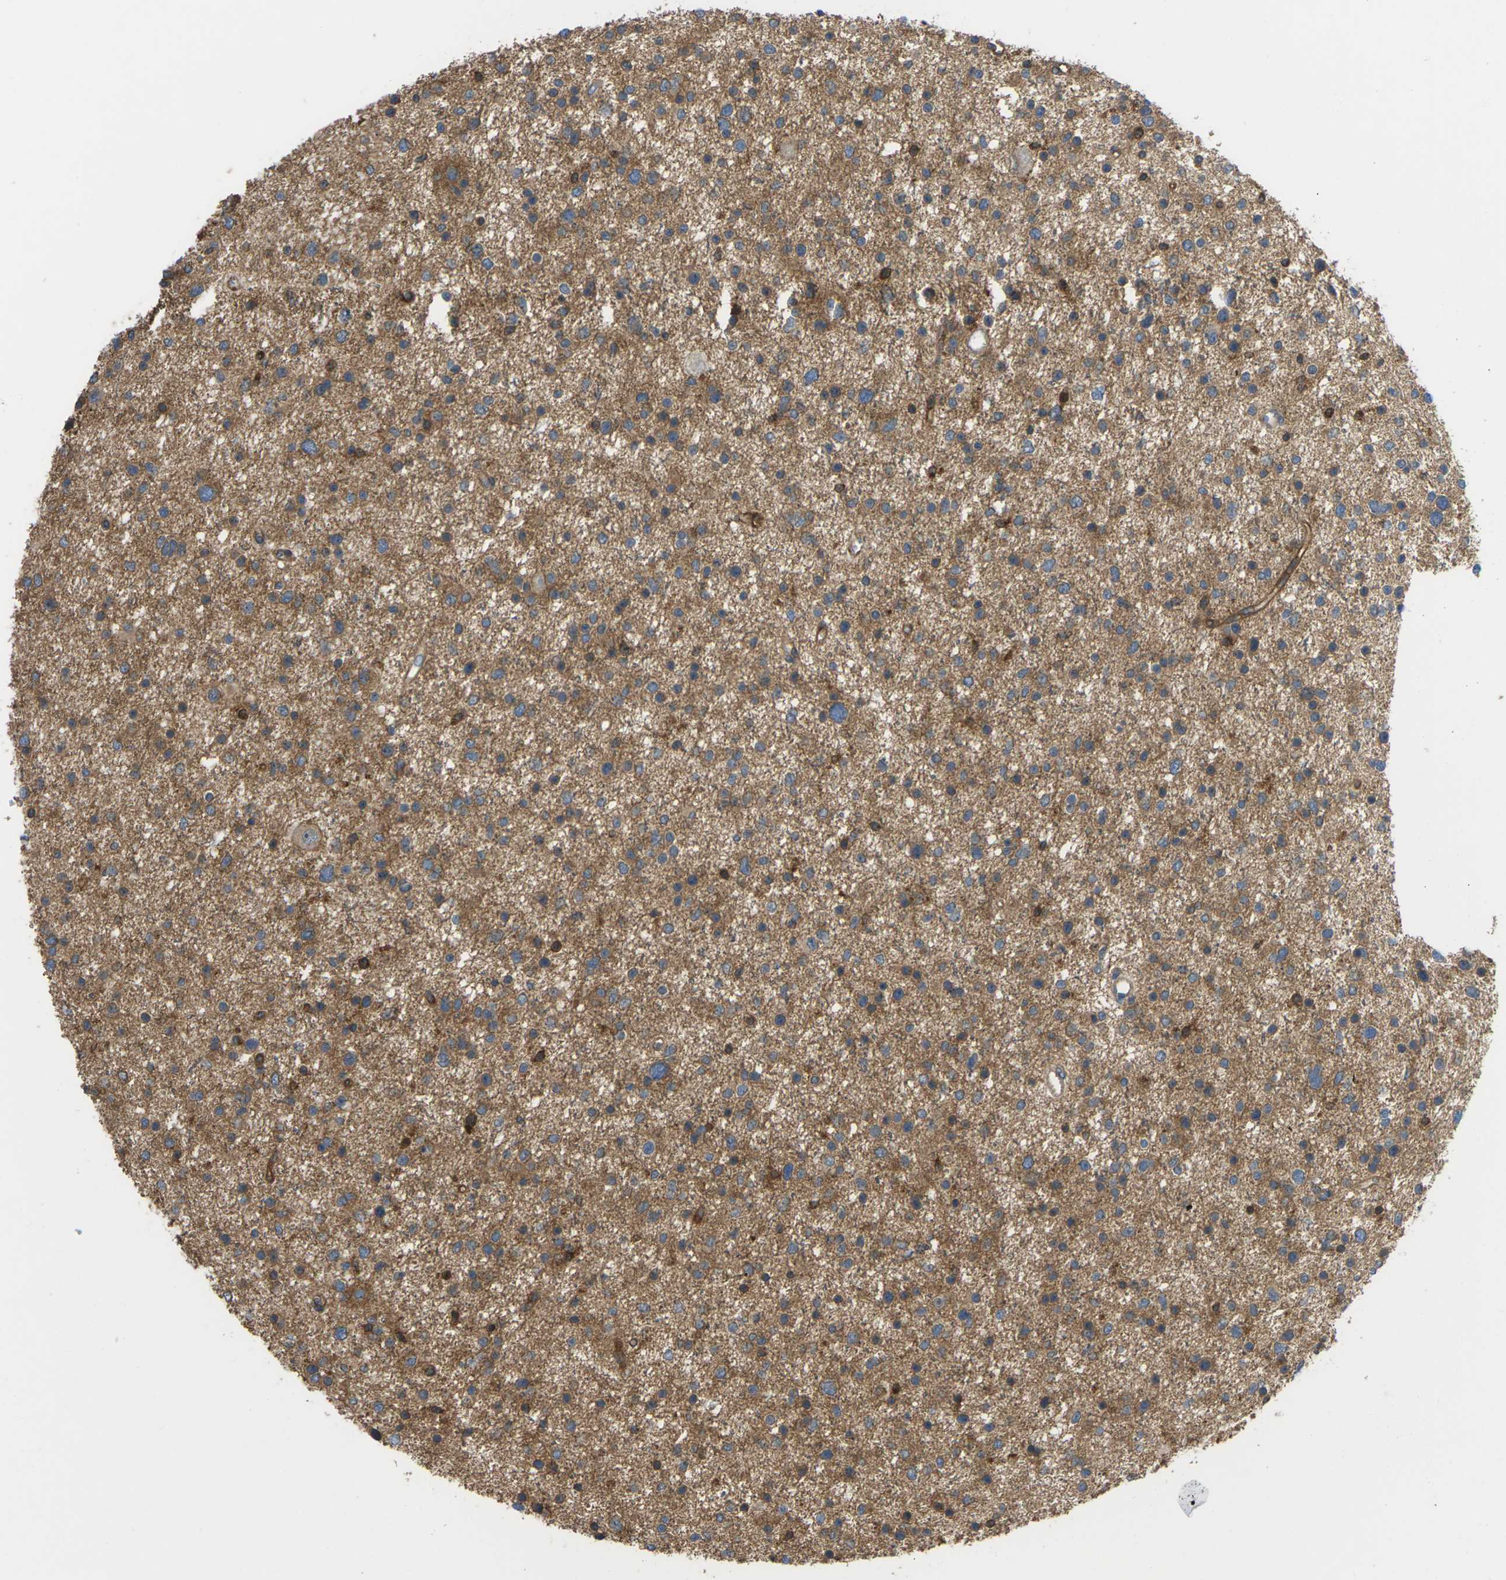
{"staining": {"intensity": "moderate", "quantity": "25%-75%", "location": "cytoplasmic/membranous"}, "tissue": "glioma", "cell_type": "Tumor cells", "image_type": "cancer", "snomed": [{"axis": "morphology", "description": "Glioma, malignant, Low grade"}, {"axis": "topography", "description": "Brain"}], "caption": "DAB immunohistochemical staining of malignant low-grade glioma reveals moderate cytoplasmic/membranous protein expression in about 25%-75% of tumor cells.", "gene": "TIAM1", "patient": {"sex": "female", "age": 37}}